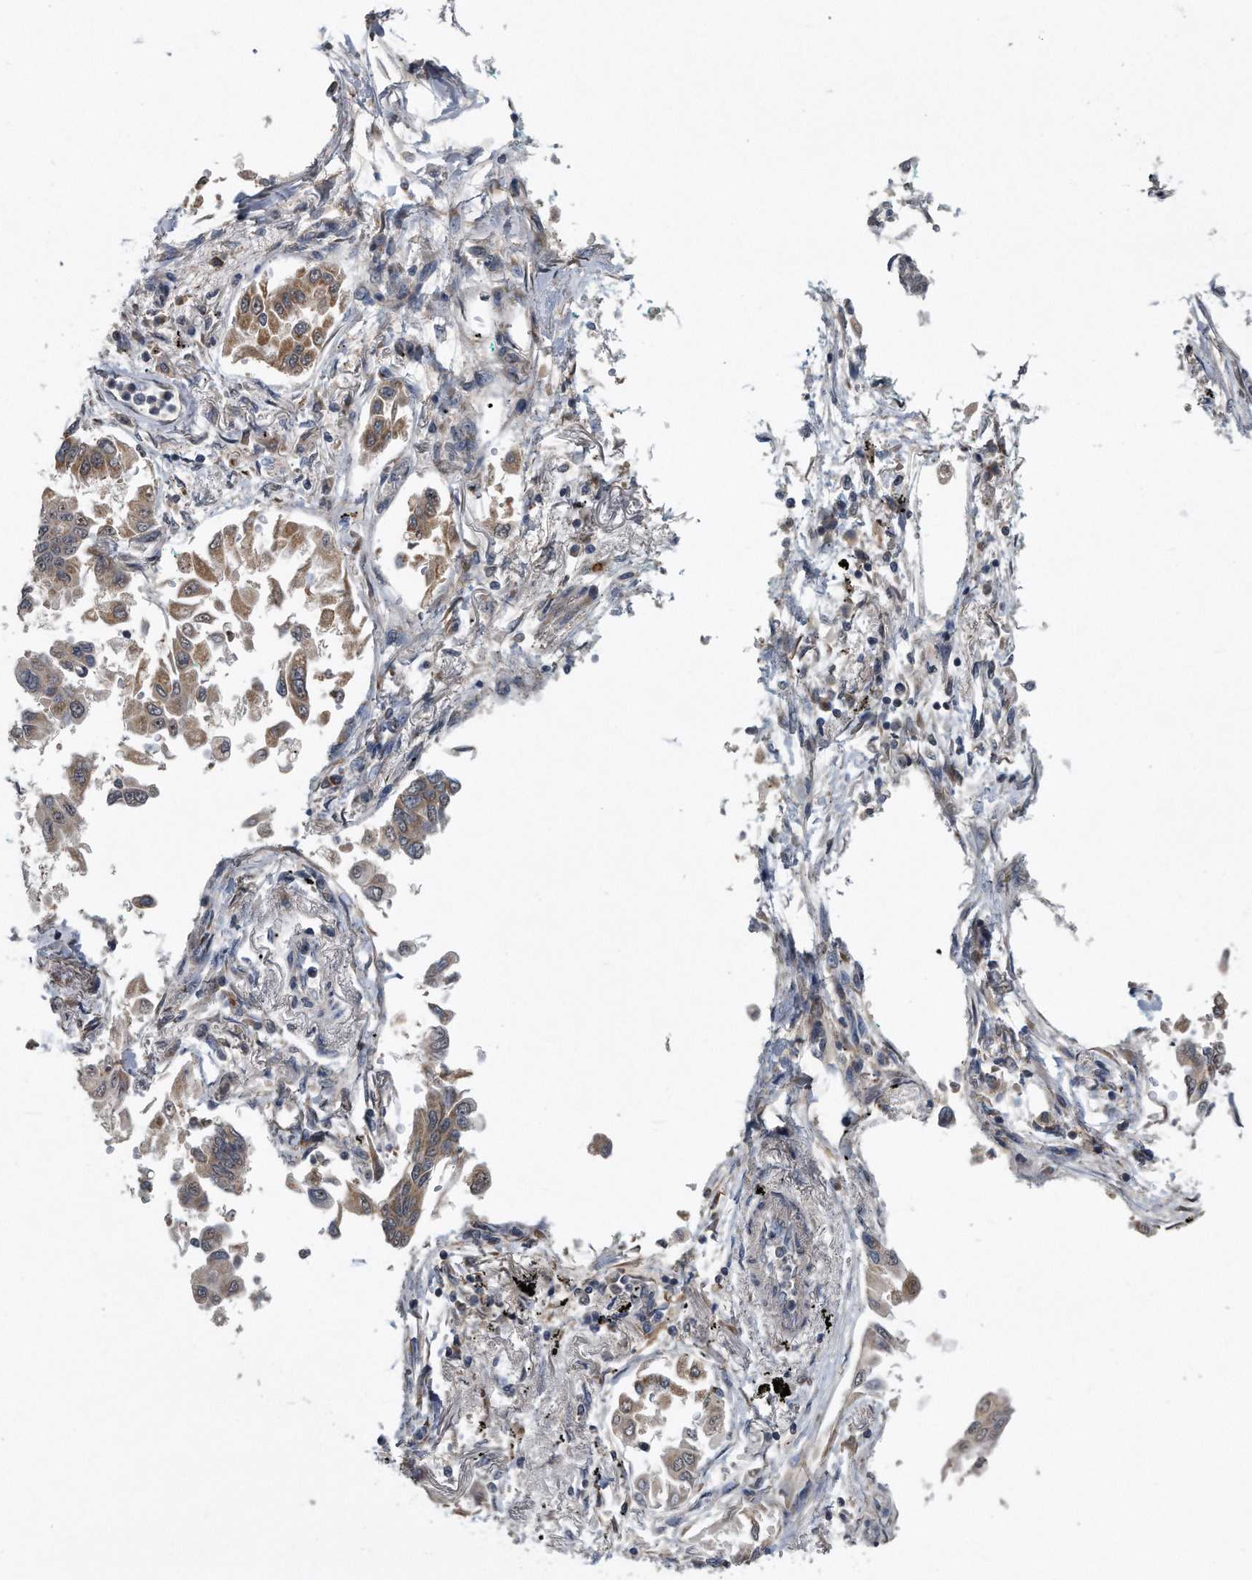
{"staining": {"intensity": "moderate", "quantity": ">75%", "location": "cytoplasmic/membranous"}, "tissue": "lung cancer", "cell_type": "Tumor cells", "image_type": "cancer", "snomed": [{"axis": "morphology", "description": "Adenocarcinoma, NOS"}, {"axis": "topography", "description": "Lung"}], "caption": "Immunohistochemical staining of human adenocarcinoma (lung) demonstrates medium levels of moderate cytoplasmic/membranous expression in approximately >75% of tumor cells.", "gene": "LYRM4", "patient": {"sex": "female", "age": 67}}